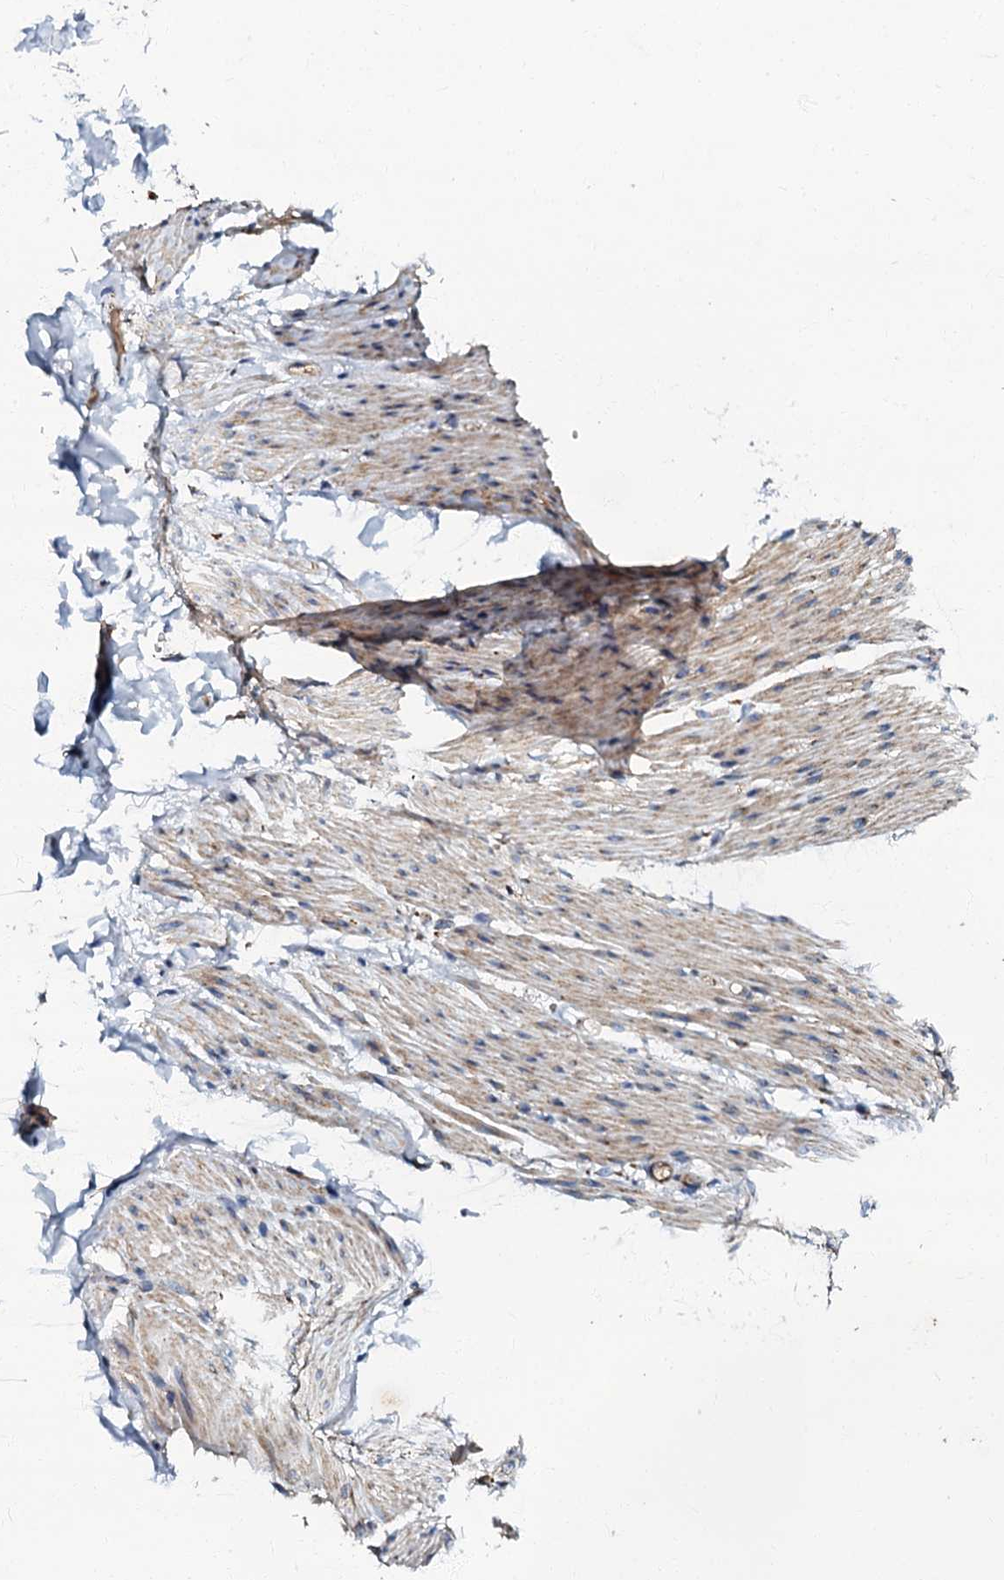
{"staining": {"intensity": "weak", "quantity": ">75%", "location": "cytoplasmic/membranous"}, "tissue": "adipose tissue", "cell_type": "Adipocytes", "image_type": "normal", "snomed": [{"axis": "morphology", "description": "Normal tissue, NOS"}, {"axis": "topography", "description": "Colon"}, {"axis": "topography", "description": "Peripheral nerve tissue"}], "caption": "This image shows immunohistochemistry (IHC) staining of benign adipose tissue, with low weak cytoplasmic/membranous positivity in about >75% of adipocytes.", "gene": "NDUFA12", "patient": {"sex": "female", "age": 61}}